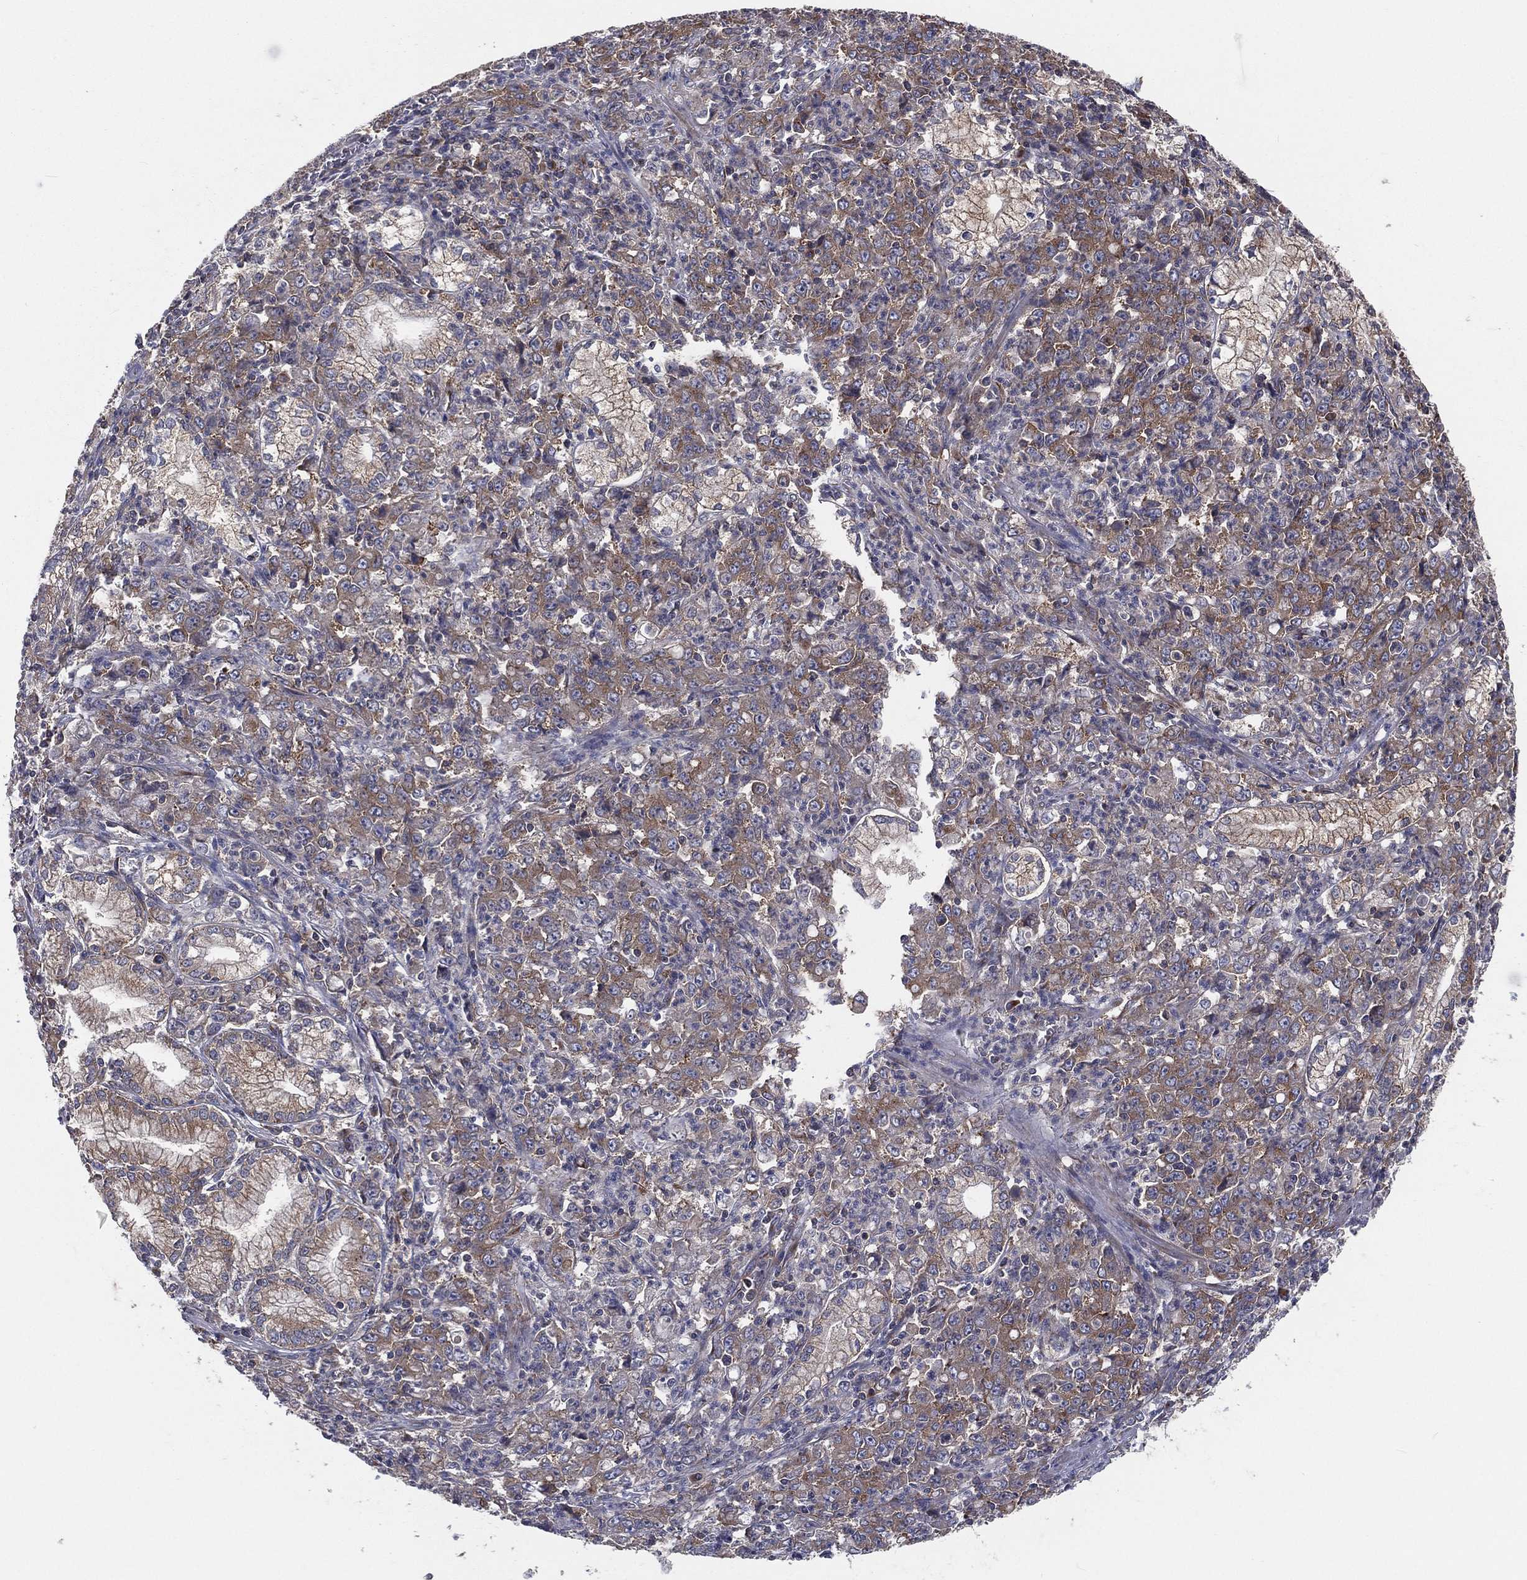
{"staining": {"intensity": "moderate", "quantity": "25%-75%", "location": "cytoplasmic/membranous"}, "tissue": "stomach cancer", "cell_type": "Tumor cells", "image_type": "cancer", "snomed": [{"axis": "morphology", "description": "Adenocarcinoma, NOS"}, {"axis": "topography", "description": "Stomach, lower"}], "caption": "A micrograph of human stomach cancer (adenocarcinoma) stained for a protein demonstrates moderate cytoplasmic/membranous brown staining in tumor cells.", "gene": "EIF2B5", "patient": {"sex": "female", "age": 71}}